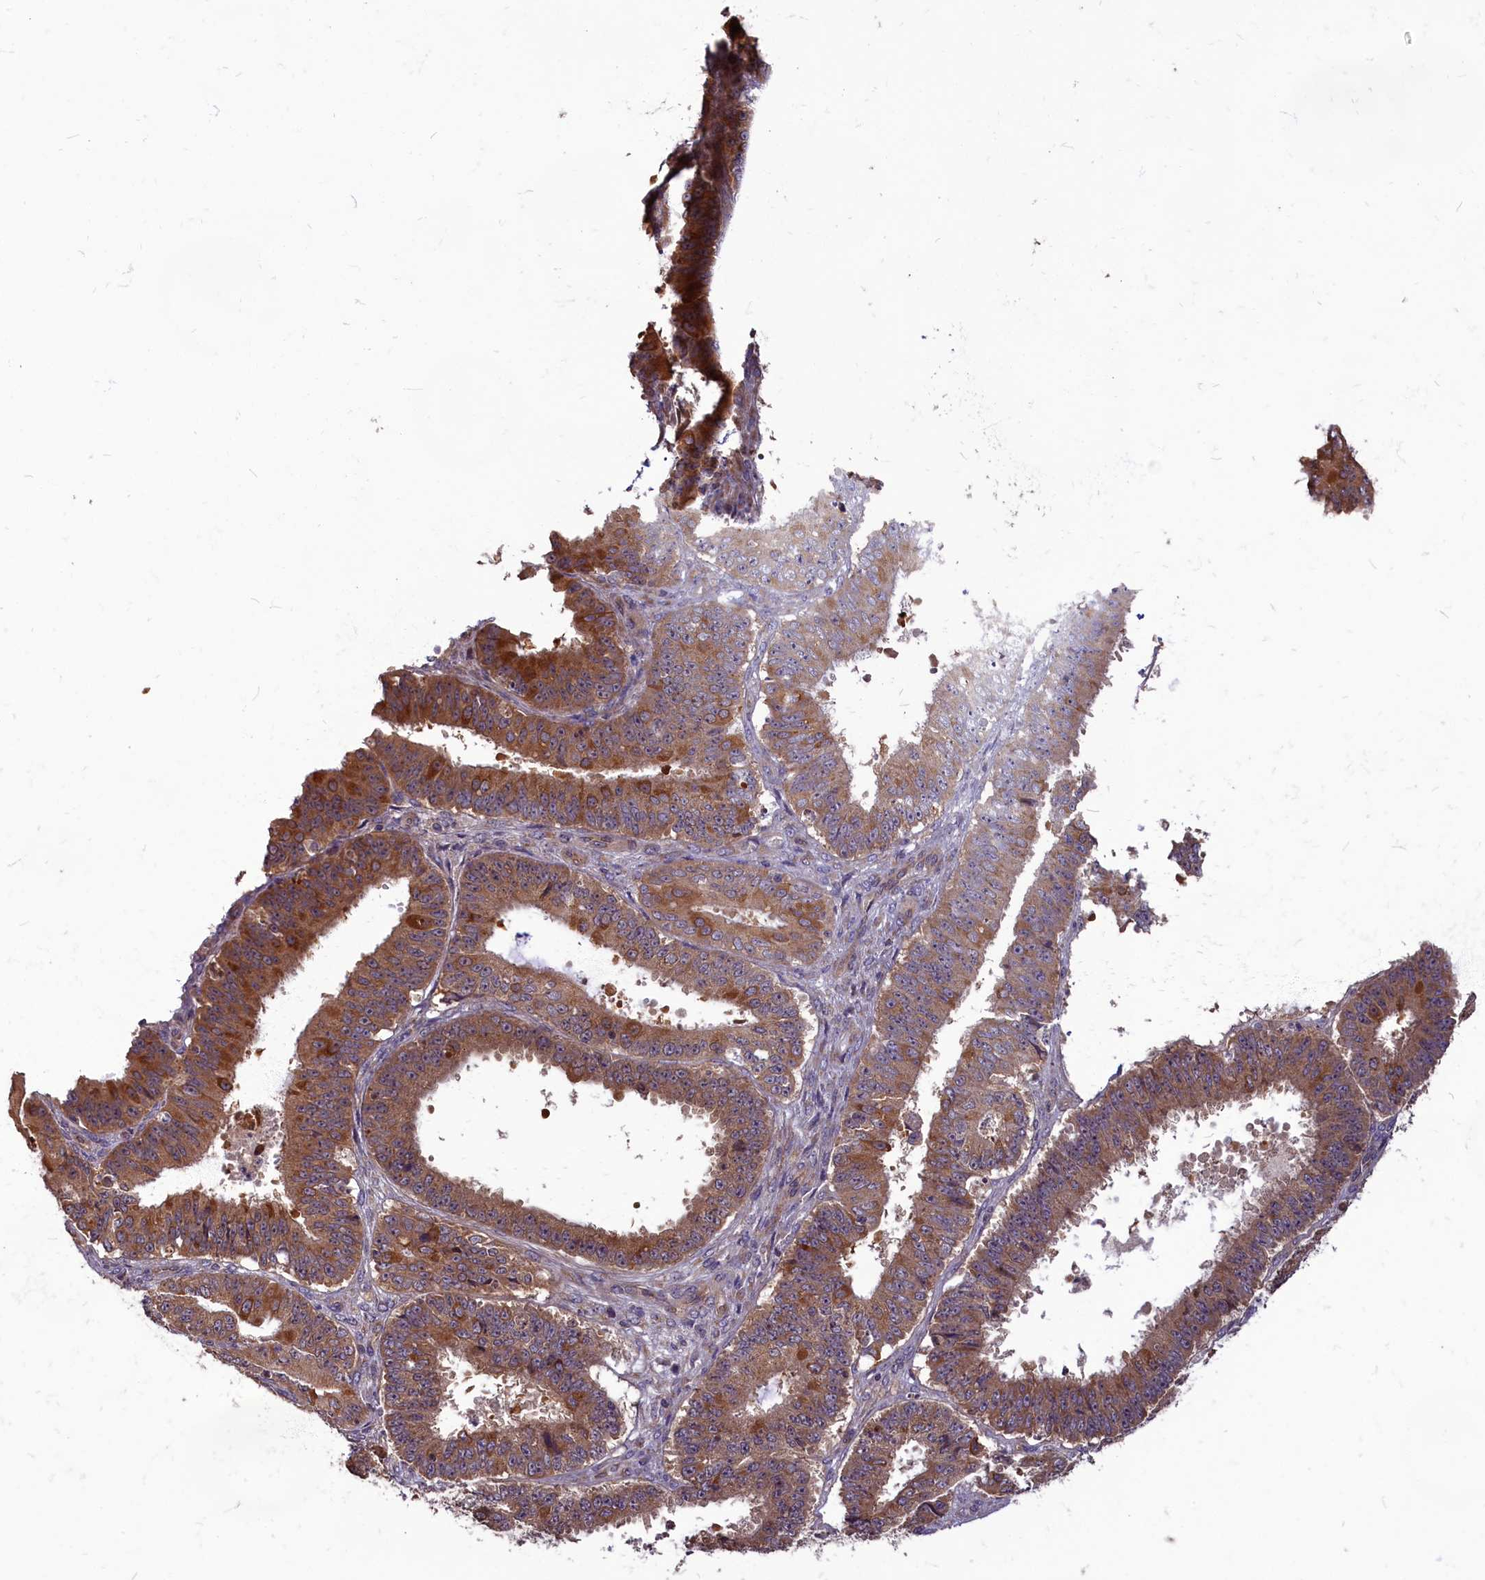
{"staining": {"intensity": "strong", "quantity": ">75%", "location": "cytoplasmic/membranous"}, "tissue": "ovarian cancer", "cell_type": "Tumor cells", "image_type": "cancer", "snomed": [{"axis": "morphology", "description": "Carcinoma, endometroid"}, {"axis": "topography", "description": "Appendix"}, {"axis": "topography", "description": "Ovary"}], "caption": "Immunohistochemistry (DAB) staining of human endometroid carcinoma (ovarian) shows strong cytoplasmic/membranous protein expression in about >75% of tumor cells. The staining was performed using DAB to visualize the protein expression in brown, while the nuclei were stained in blue with hematoxylin (Magnification: 20x).", "gene": "MYCBP", "patient": {"sex": "female", "age": 42}}